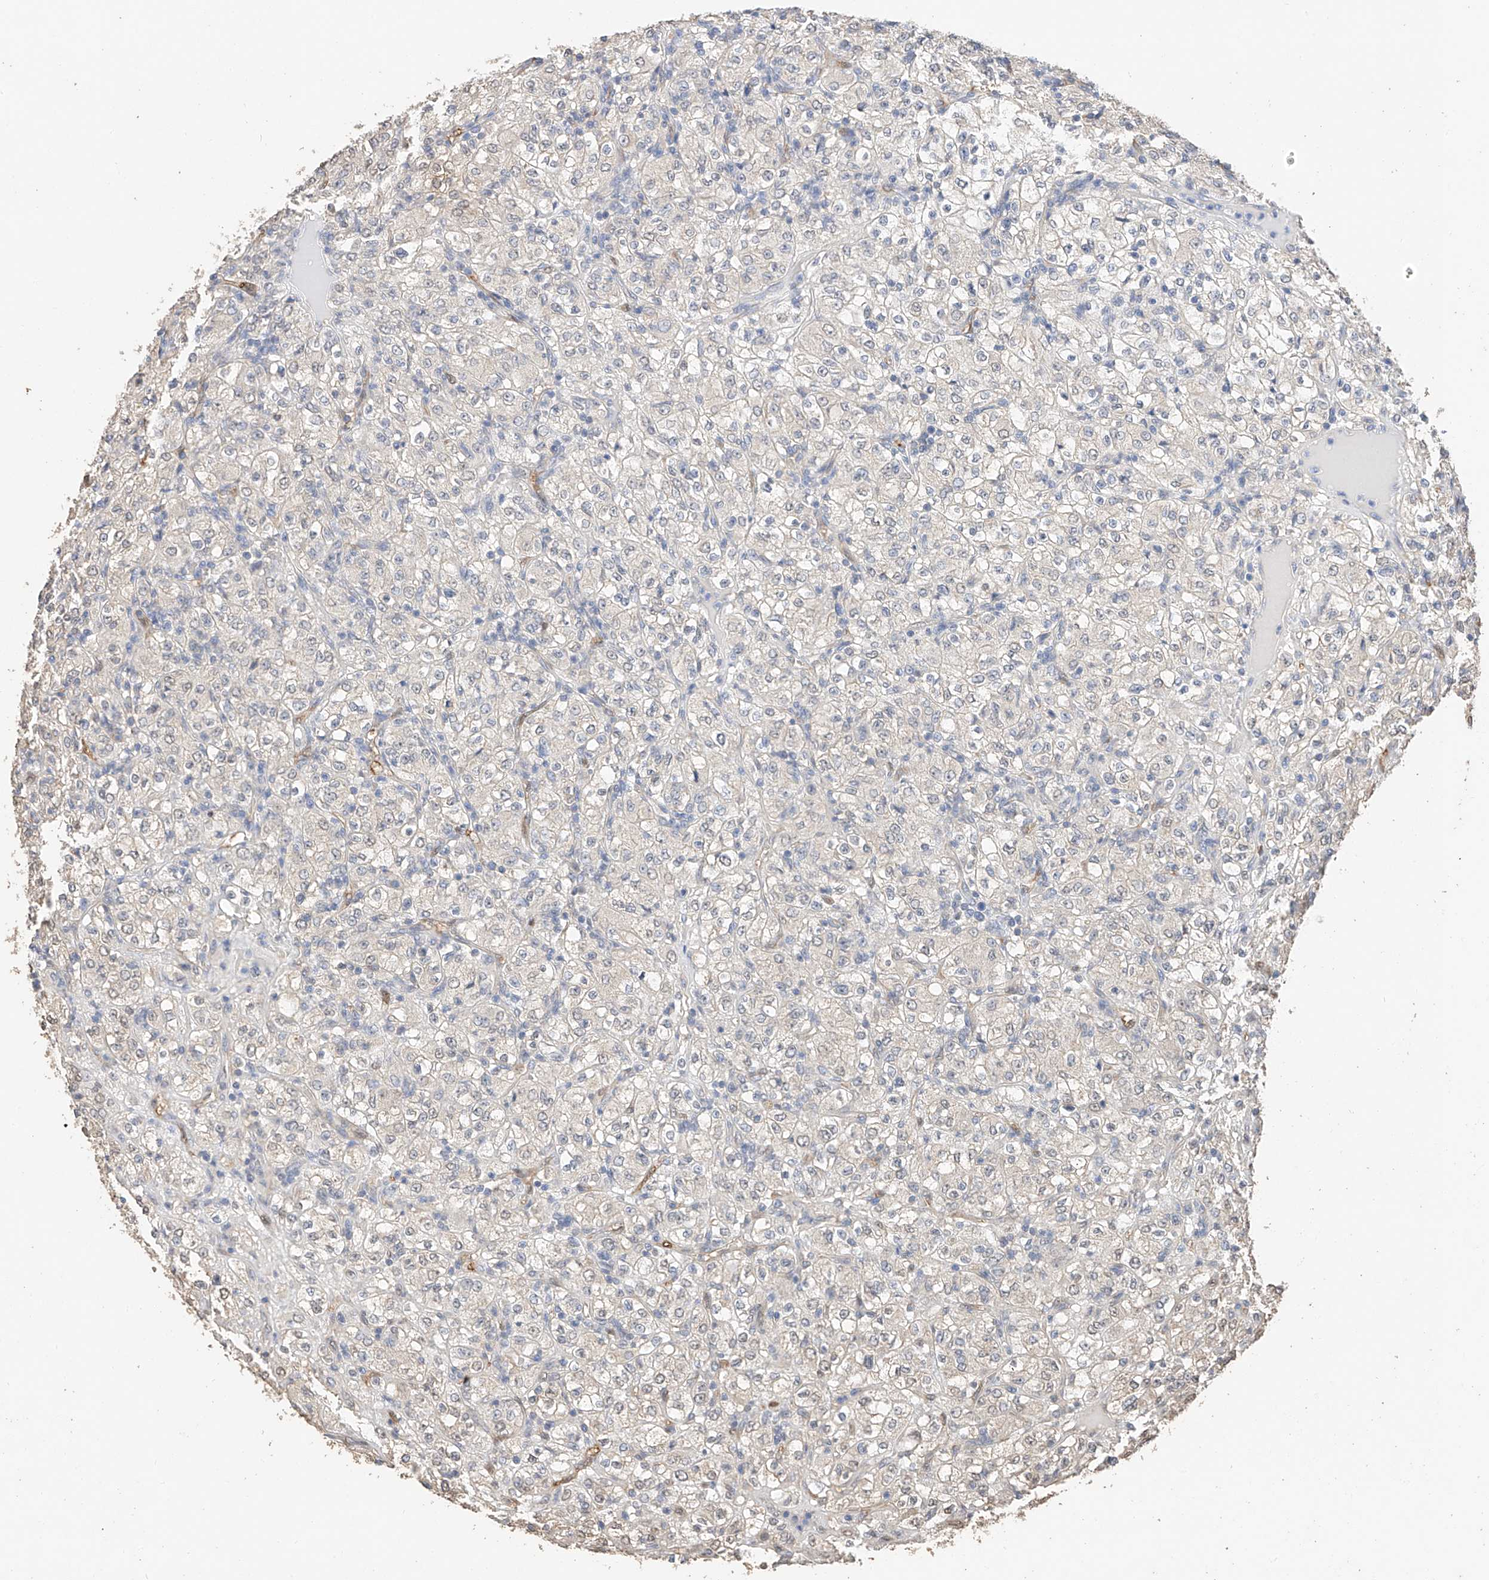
{"staining": {"intensity": "negative", "quantity": "none", "location": "none"}, "tissue": "renal cancer", "cell_type": "Tumor cells", "image_type": "cancer", "snomed": [{"axis": "morphology", "description": "Normal tissue, NOS"}, {"axis": "morphology", "description": "Adenocarcinoma, NOS"}, {"axis": "topography", "description": "Kidney"}], "caption": "Tumor cells show no significant positivity in renal cancer.", "gene": "IL22RA2", "patient": {"sex": "female", "age": 72}}